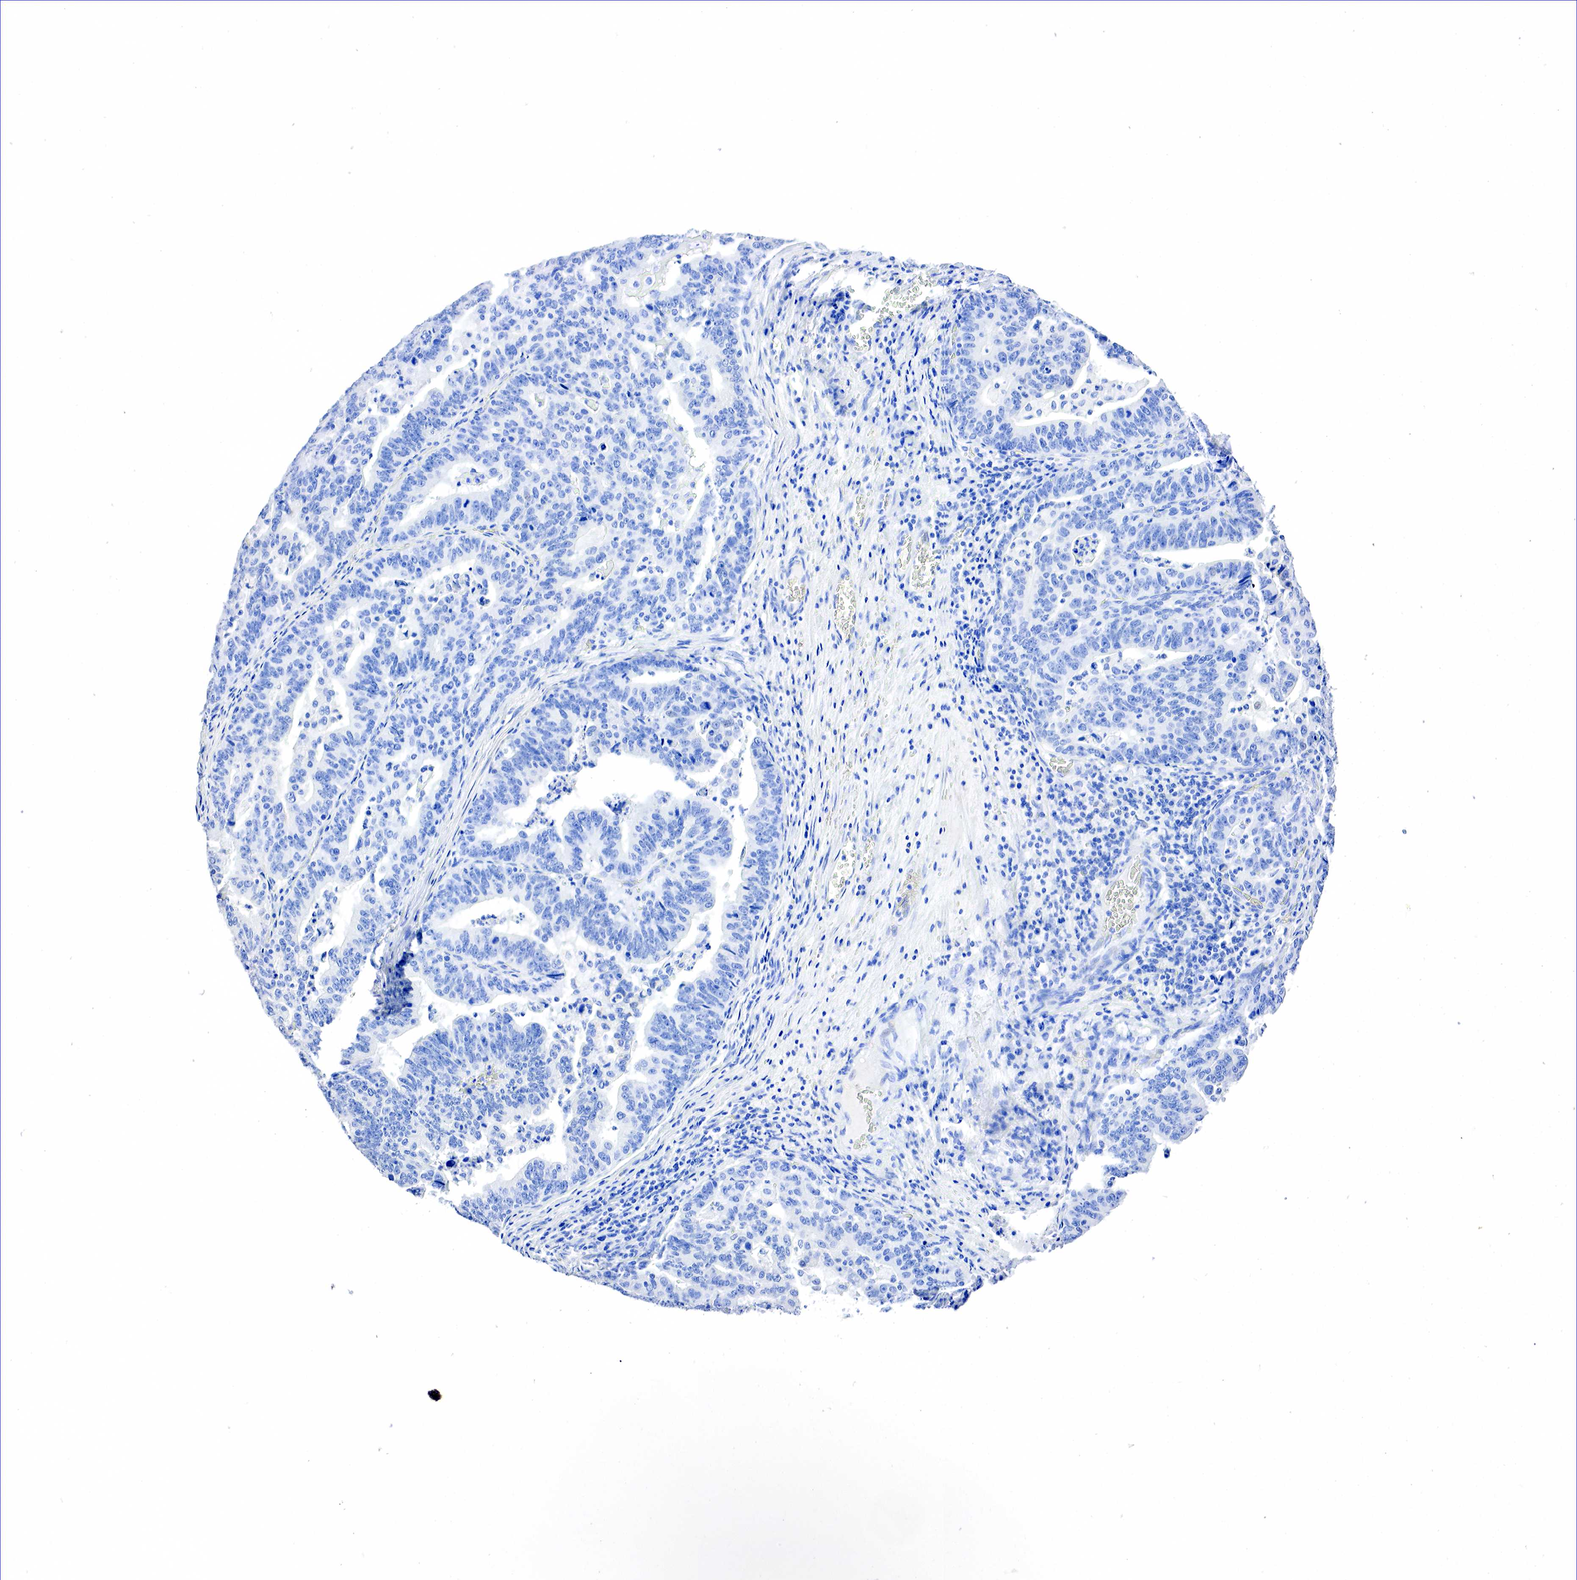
{"staining": {"intensity": "negative", "quantity": "none", "location": "none"}, "tissue": "stomach cancer", "cell_type": "Tumor cells", "image_type": "cancer", "snomed": [{"axis": "morphology", "description": "Adenocarcinoma, NOS"}, {"axis": "topography", "description": "Stomach, upper"}], "caption": "An IHC histopathology image of stomach adenocarcinoma is shown. There is no staining in tumor cells of stomach adenocarcinoma.", "gene": "SST", "patient": {"sex": "female", "age": 50}}